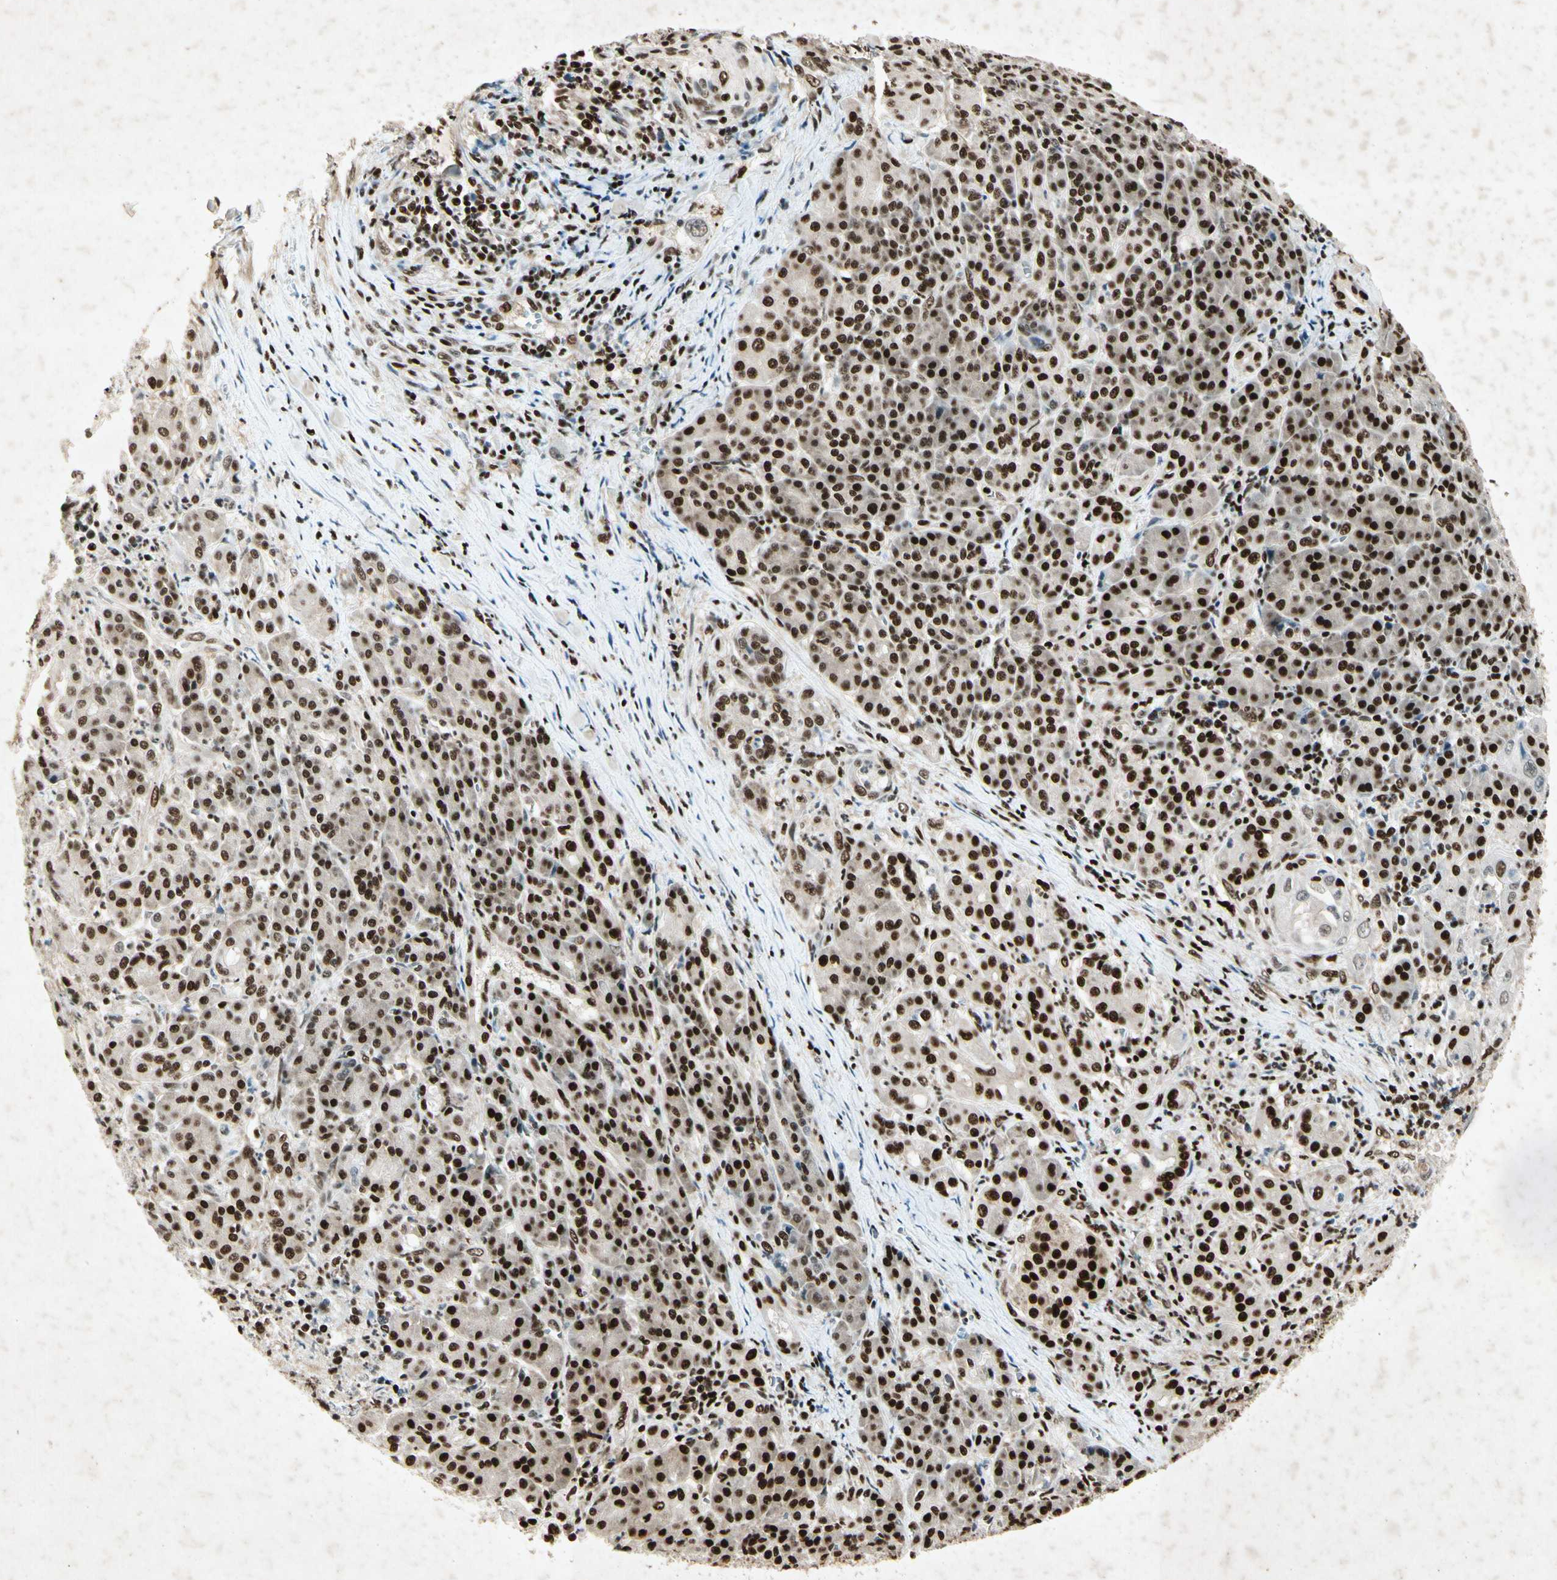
{"staining": {"intensity": "strong", "quantity": ">75%", "location": "nuclear"}, "tissue": "pancreatic cancer", "cell_type": "Tumor cells", "image_type": "cancer", "snomed": [{"axis": "morphology", "description": "Adenocarcinoma, NOS"}, {"axis": "topography", "description": "Pancreas"}], "caption": "Human adenocarcinoma (pancreatic) stained with a protein marker demonstrates strong staining in tumor cells.", "gene": "RNF43", "patient": {"sex": "male", "age": 70}}